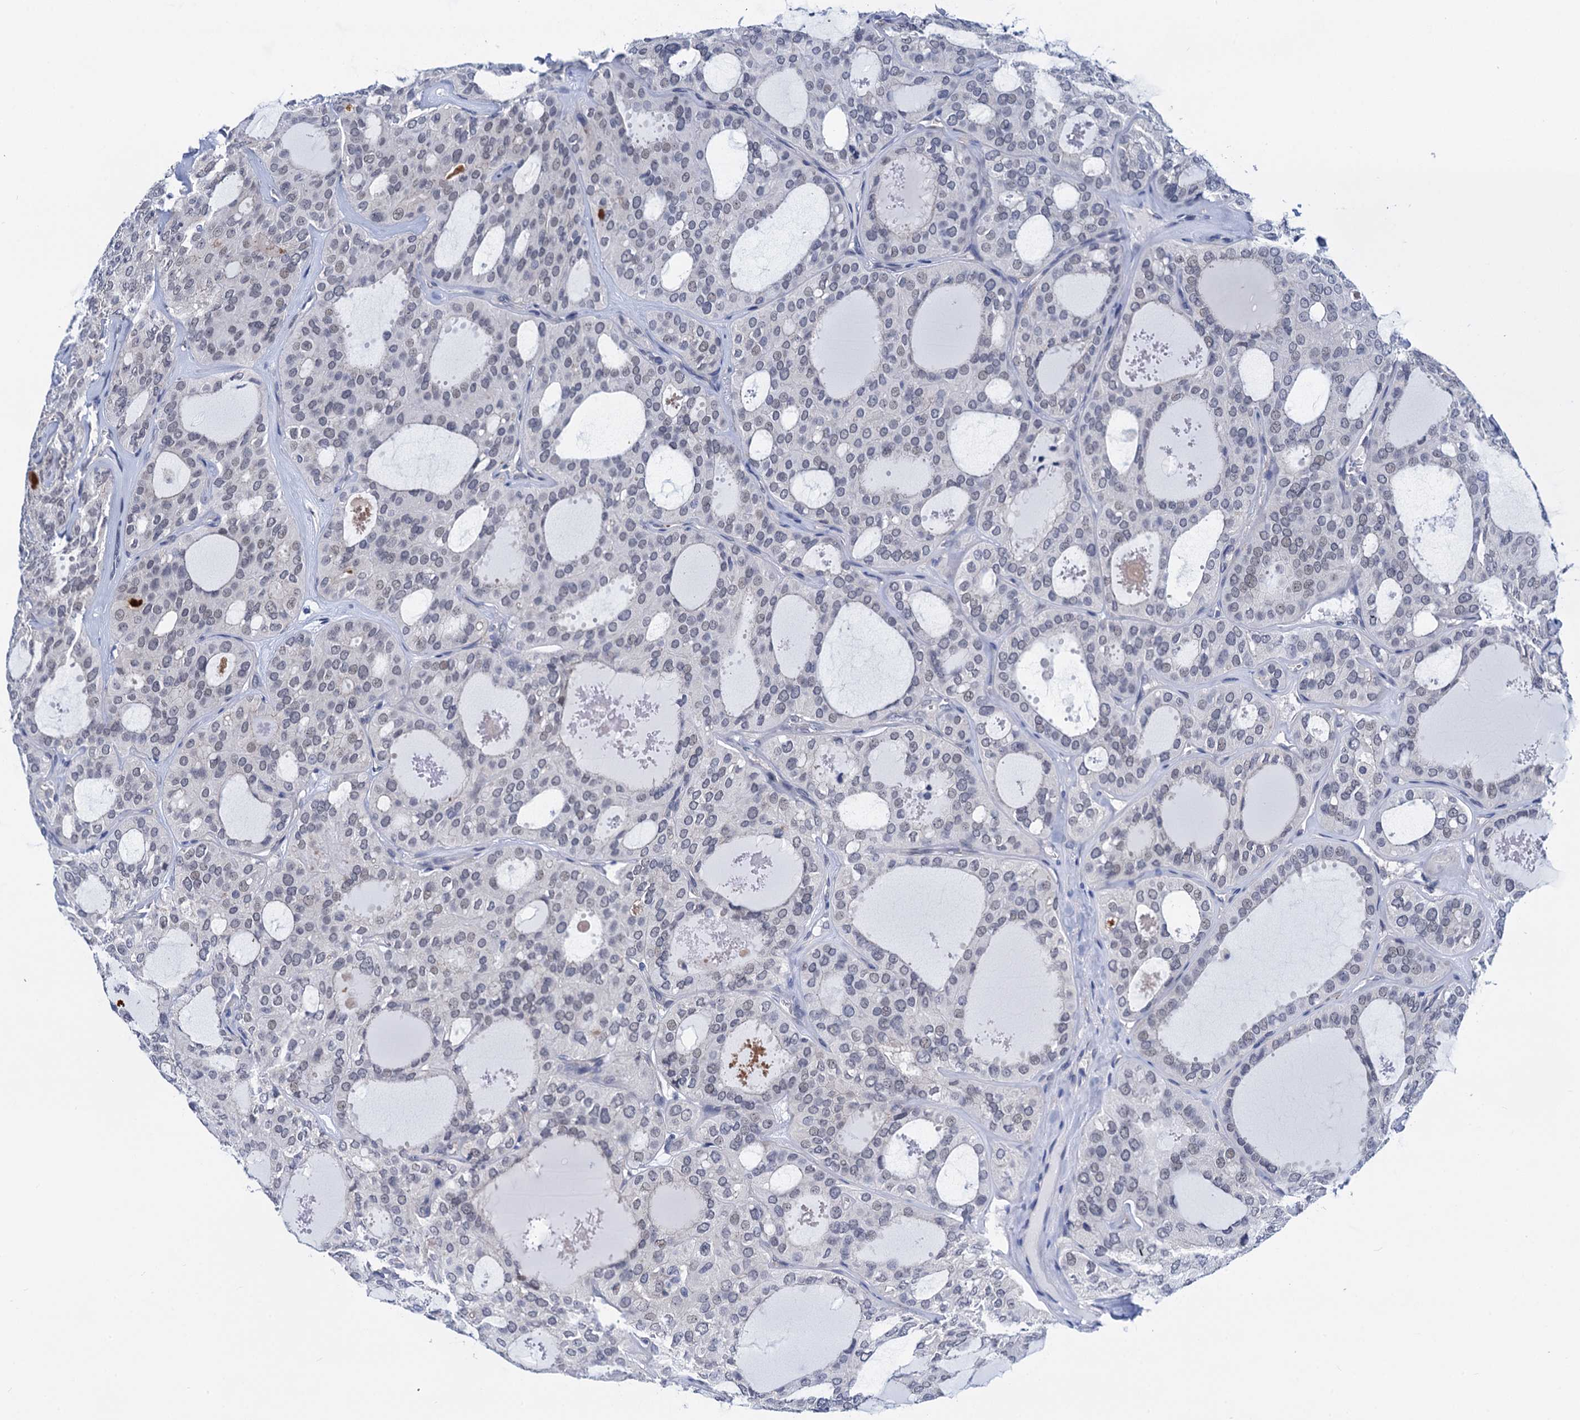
{"staining": {"intensity": "weak", "quantity": "<25%", "location": "nuclear"}, "tissue": "thyroid cancer", "cell_type": "Tumor cells", "image_type": "cancer", "snomed": [{"axis": "morphology", "description": "Follicular adenoma carcinoma, NOS"}, {"axis": "topography", "description": "Thyroid gland"}], "caption": "Thyroid cancer was stained to show a protein in brown. There is no significant staining in tumor cells.", "gene": "C16orf87", "patient": {"sex": "male", "age": 75}}